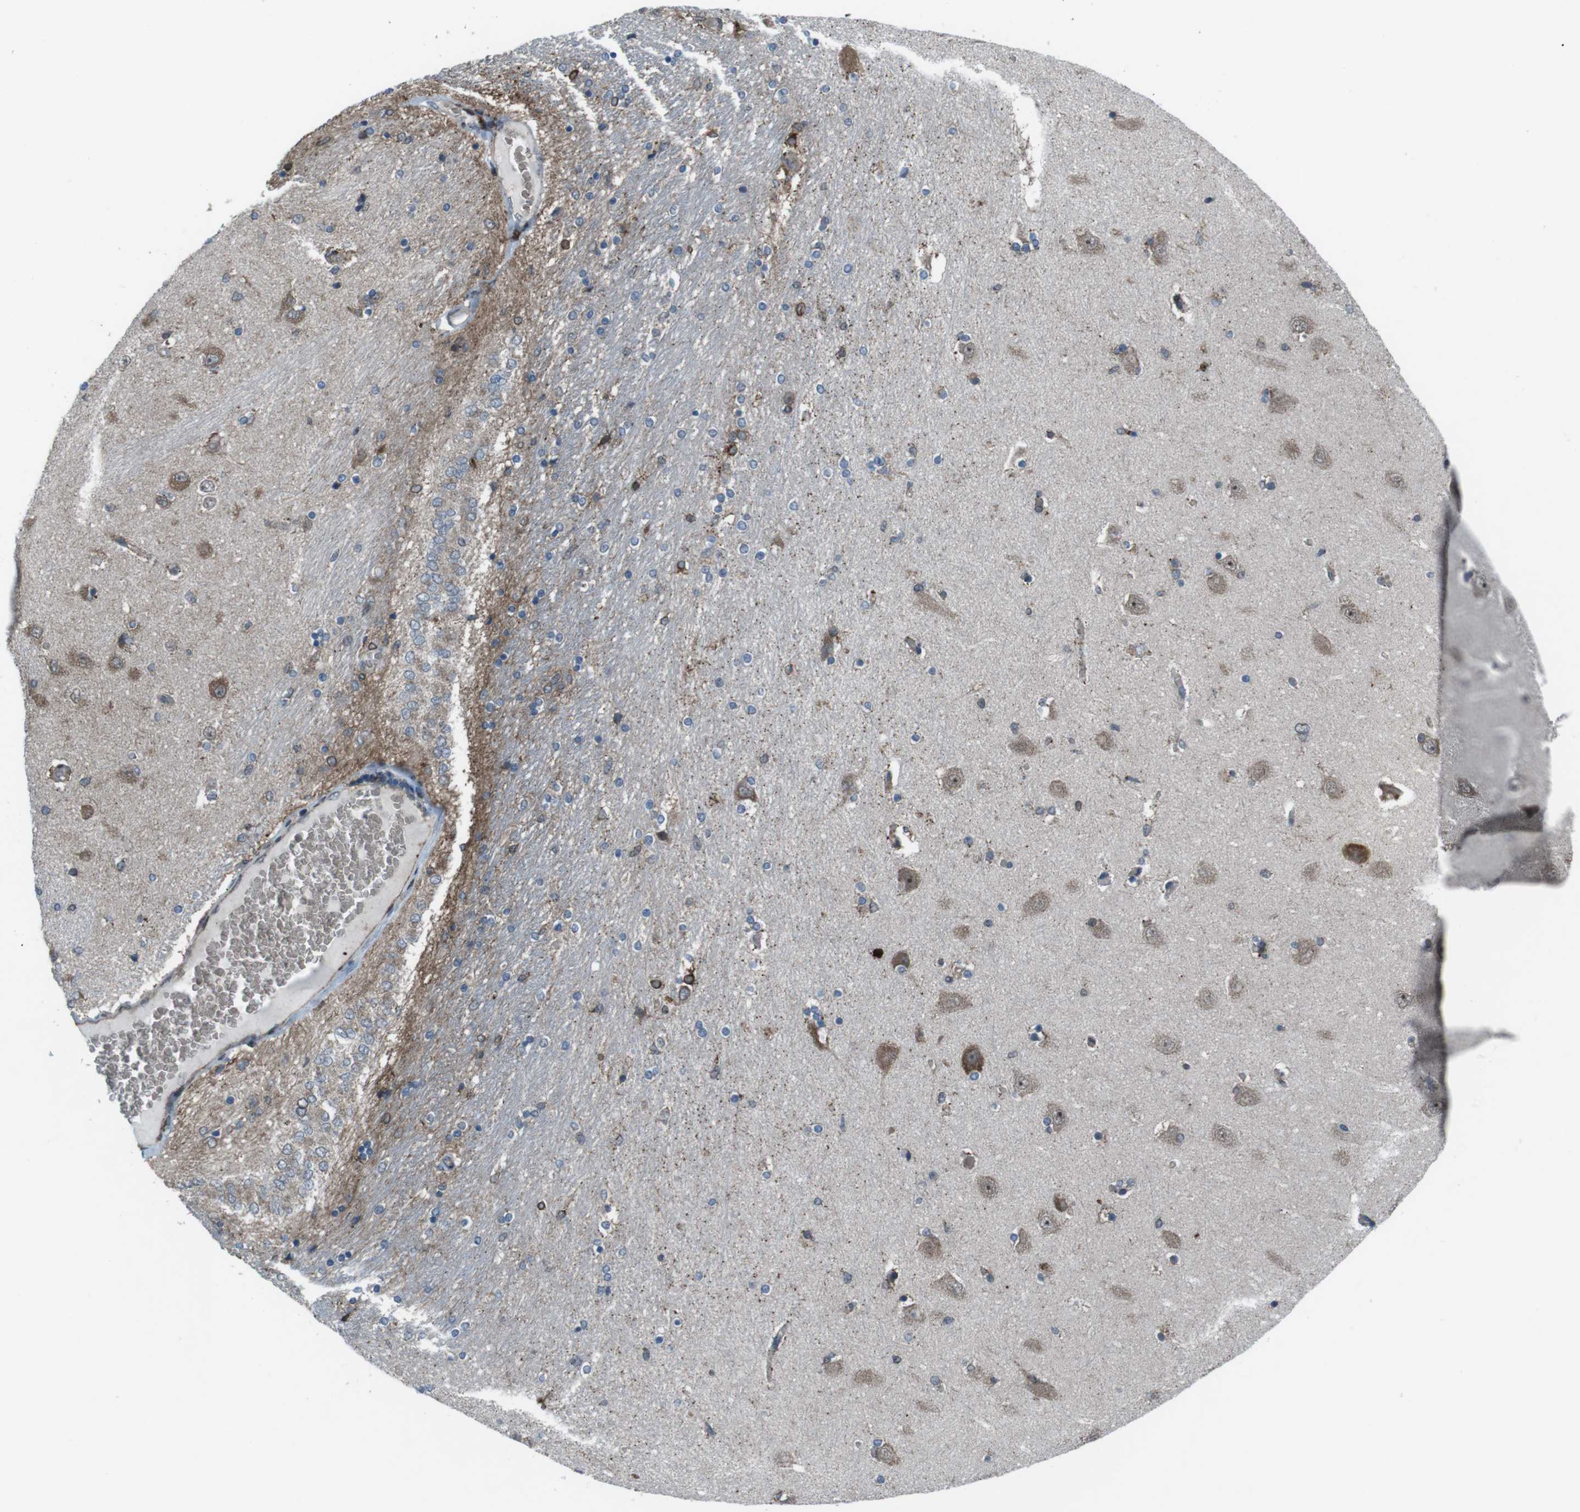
{"staining": {"intensity": "moderate", "quantity": "<25%", "location": "cytoplasmic/membranous"}, "tissue": "hippocampus", "cell_type": "Glial cells", "image_type": "normal", "snomed": [{"axis": "morphology", "description": "Normal tissue, NOS"}, {"axis": "topography", "description": "Hippocampus"}], "caption": "A brown stain highlights moderate cytoplasmic/membranous expression of a protein in glial cells of benign hippocampus.", "gene": "GDF10", "patient": {"sex": "female", "age": 54}}